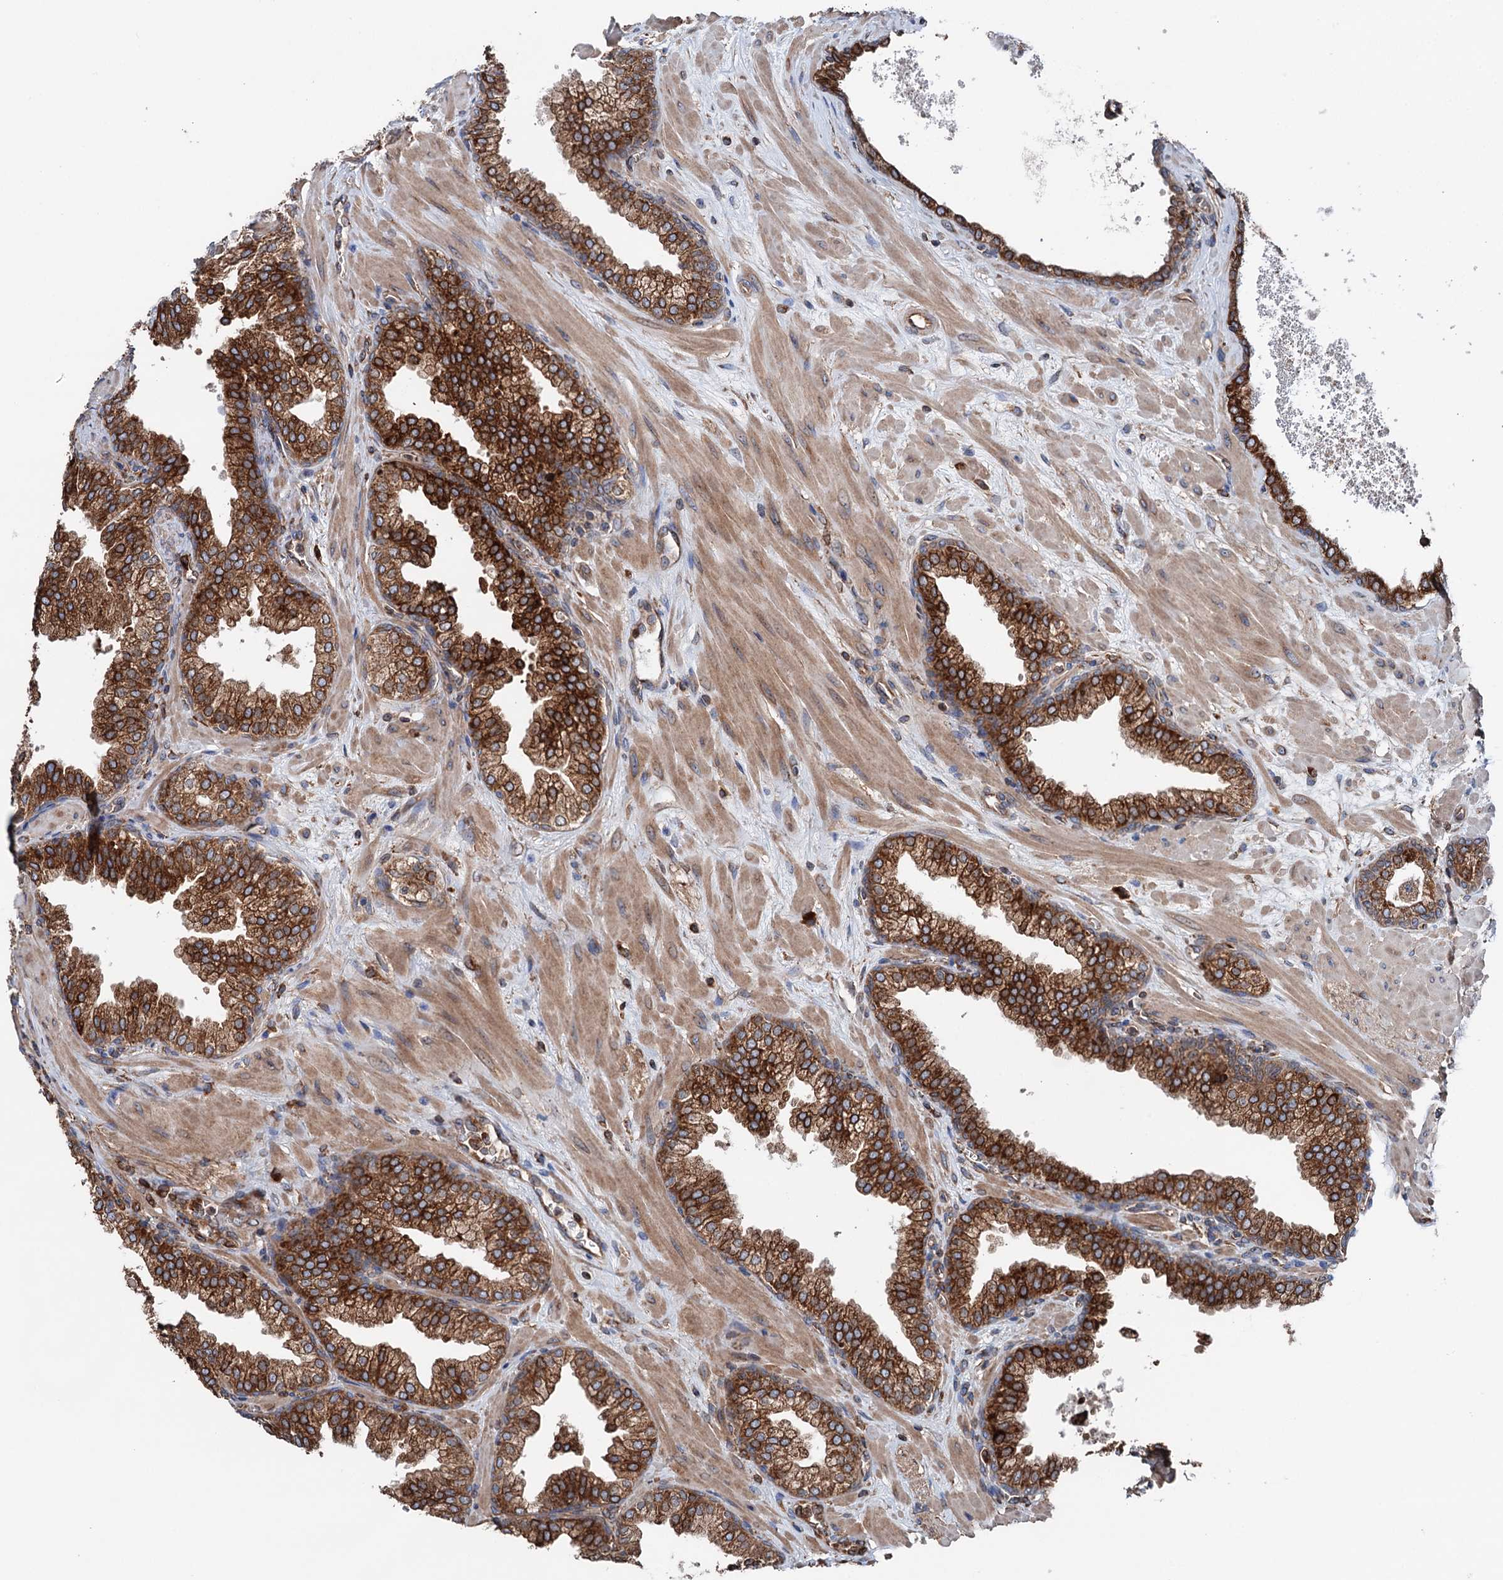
{"staining": {"intensity": "strong", "quantity": ">75%", "location": "cytoplasmic/membranous"}, "tissue": "prostate", "cell_type": "Glandular cells", "image_type": "normal", "snomed": [{"axis": "morphology", "description": "Normal tissue, NOS"}, {"axis": "topography", "description": "Prostate"}], "caption": "Immunohistochemical staining of normal human prostate reveals high levels of strong cytoplasmic/membranous expression in approximately >75% of glandular cells.", "gene": "ERP29", "patient": {"sex": "male", "age": 60}}